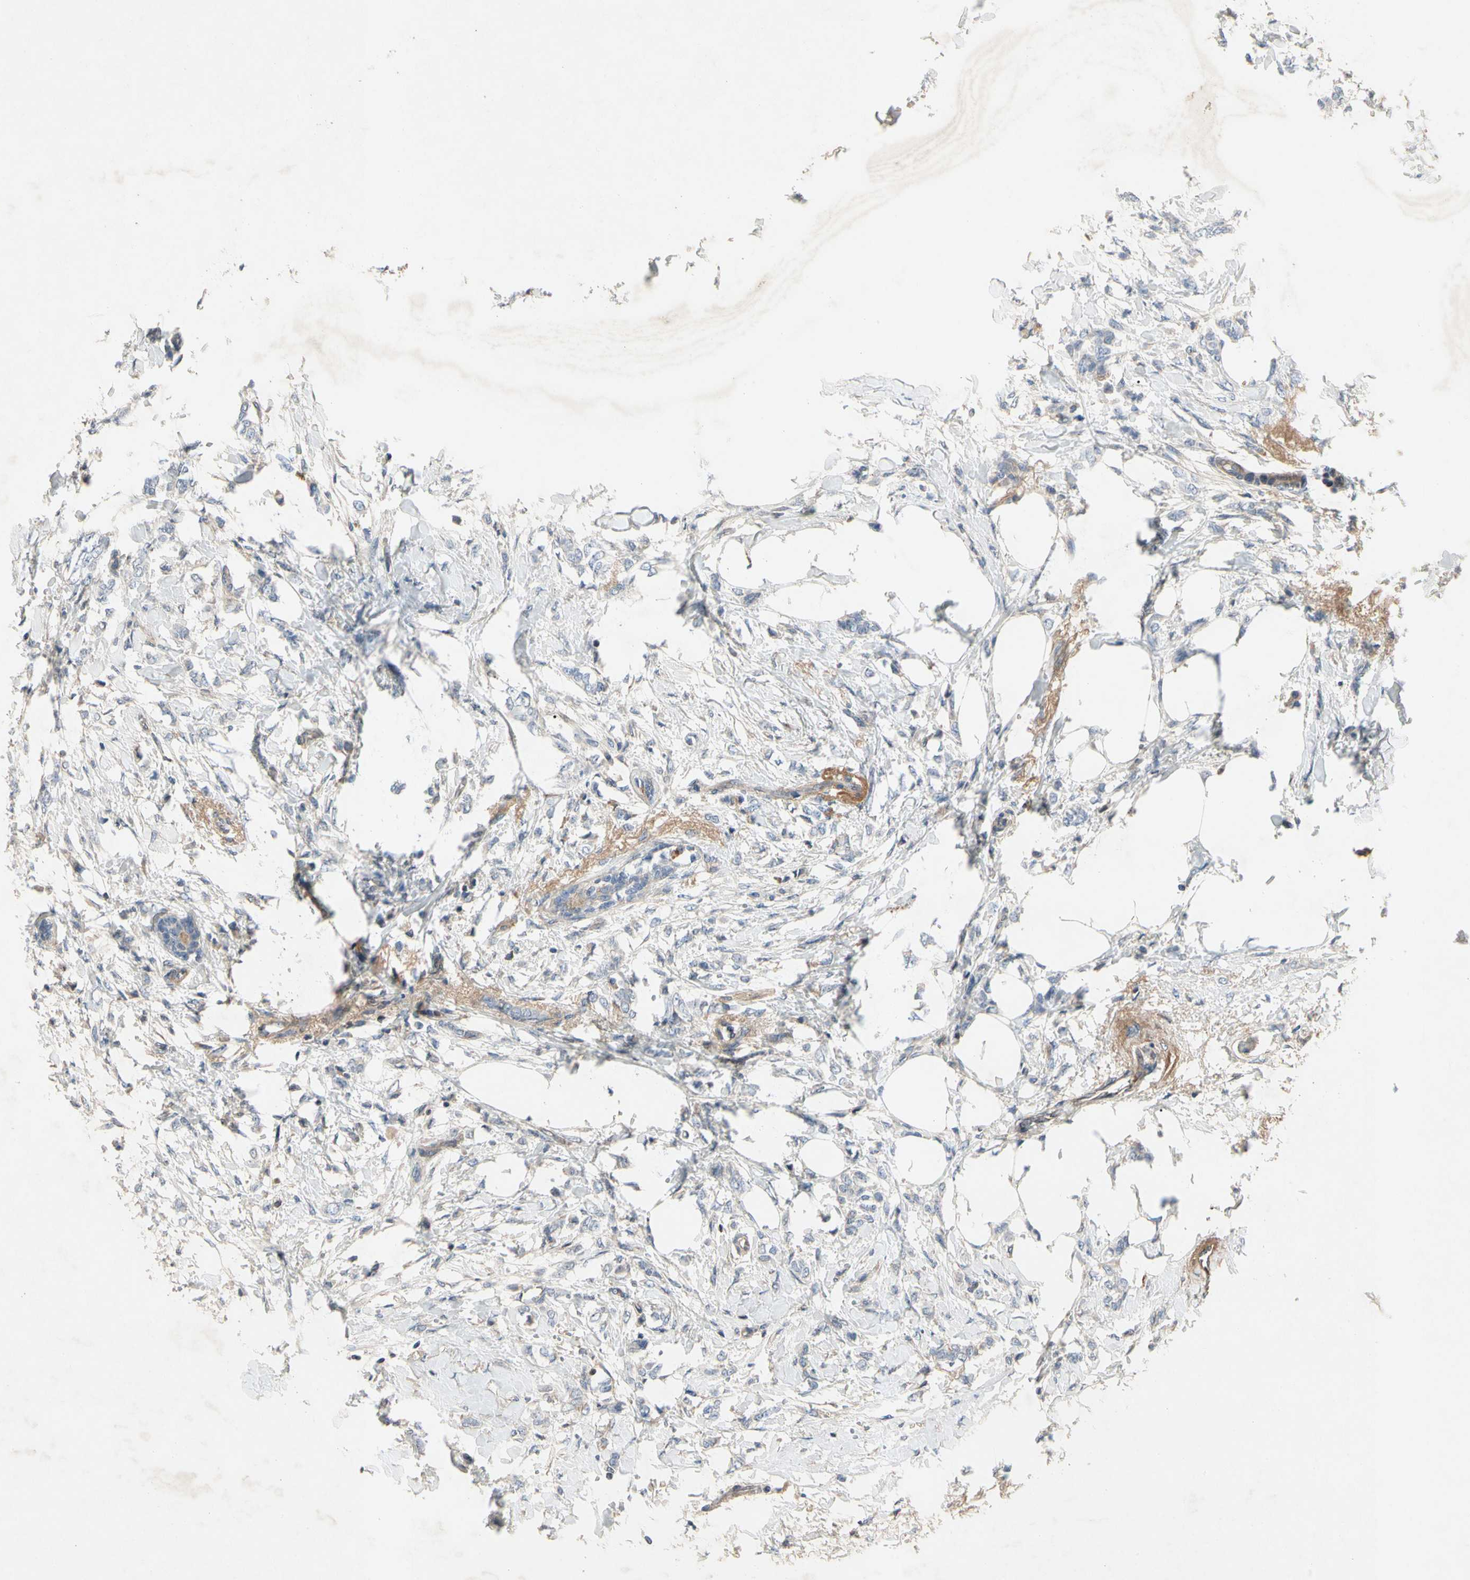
{"staining": {"intensity": "negative", "quantity": "none", "location": "none"}, "tissue": "breast cancer", "cell_type": "Tumor cells", "image_type": "cancer", "snomed": [{"axis": "morphology", "description": "Lobular carcinoma, in situ"}, {"axis": "morphology", "description": "Lobular carcinoma"}, {"axis": "topography", "description": "Breast"}], "caption": "Micrograph shows no protein staining in tumor cells of breast cancer (lobular carcinoma) tissue.", "gene": "CRTAC1", "patient": {"sex": "female", "age": 41}}